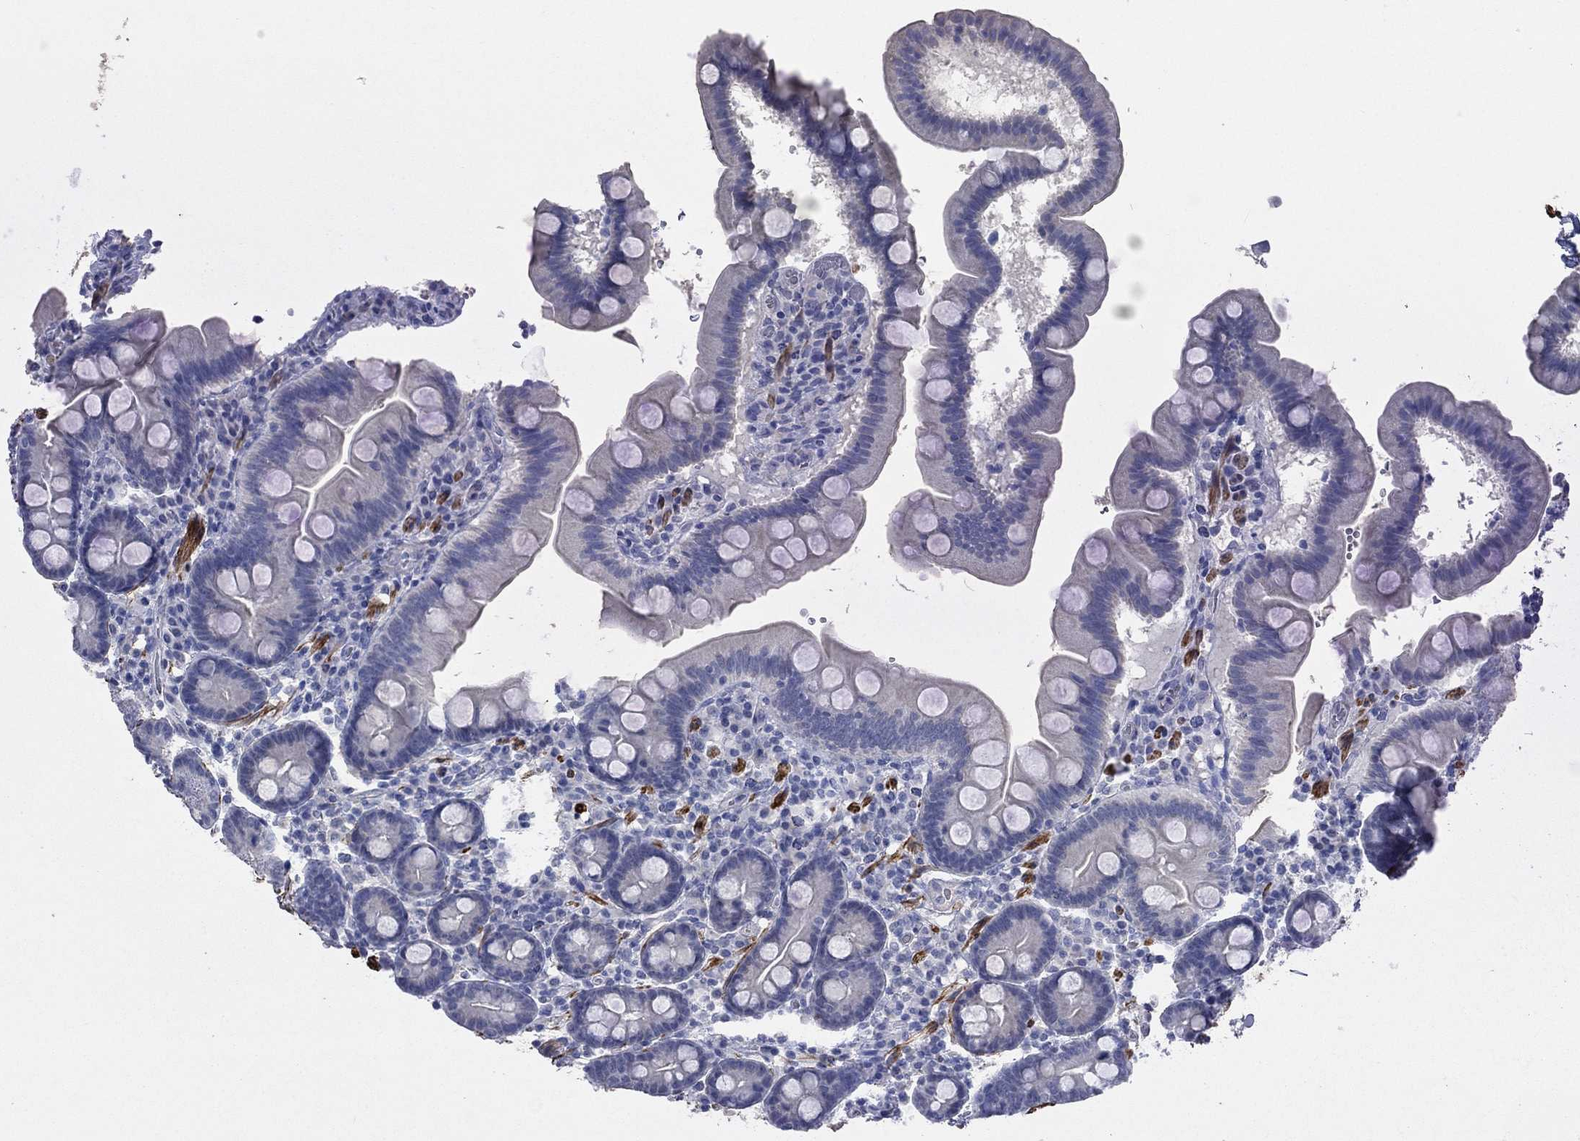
{"staining": {"intensity": "negative", "quantity": "none", "location": "none"}, "tissue": "duodenum", "cell_type": "Glandular cells", "image_type": "normal", "snomed": [{"axis": "morphology", "description": "Normal tissue, NOS"}, {"axis": "topography", "description": "Duodenum"}], "caption": "Duodenum stained for a protein using IHC shows no expression glandular cells.", "gene": "IP6K3", "patient": {"sex": "male", "age": 59}}